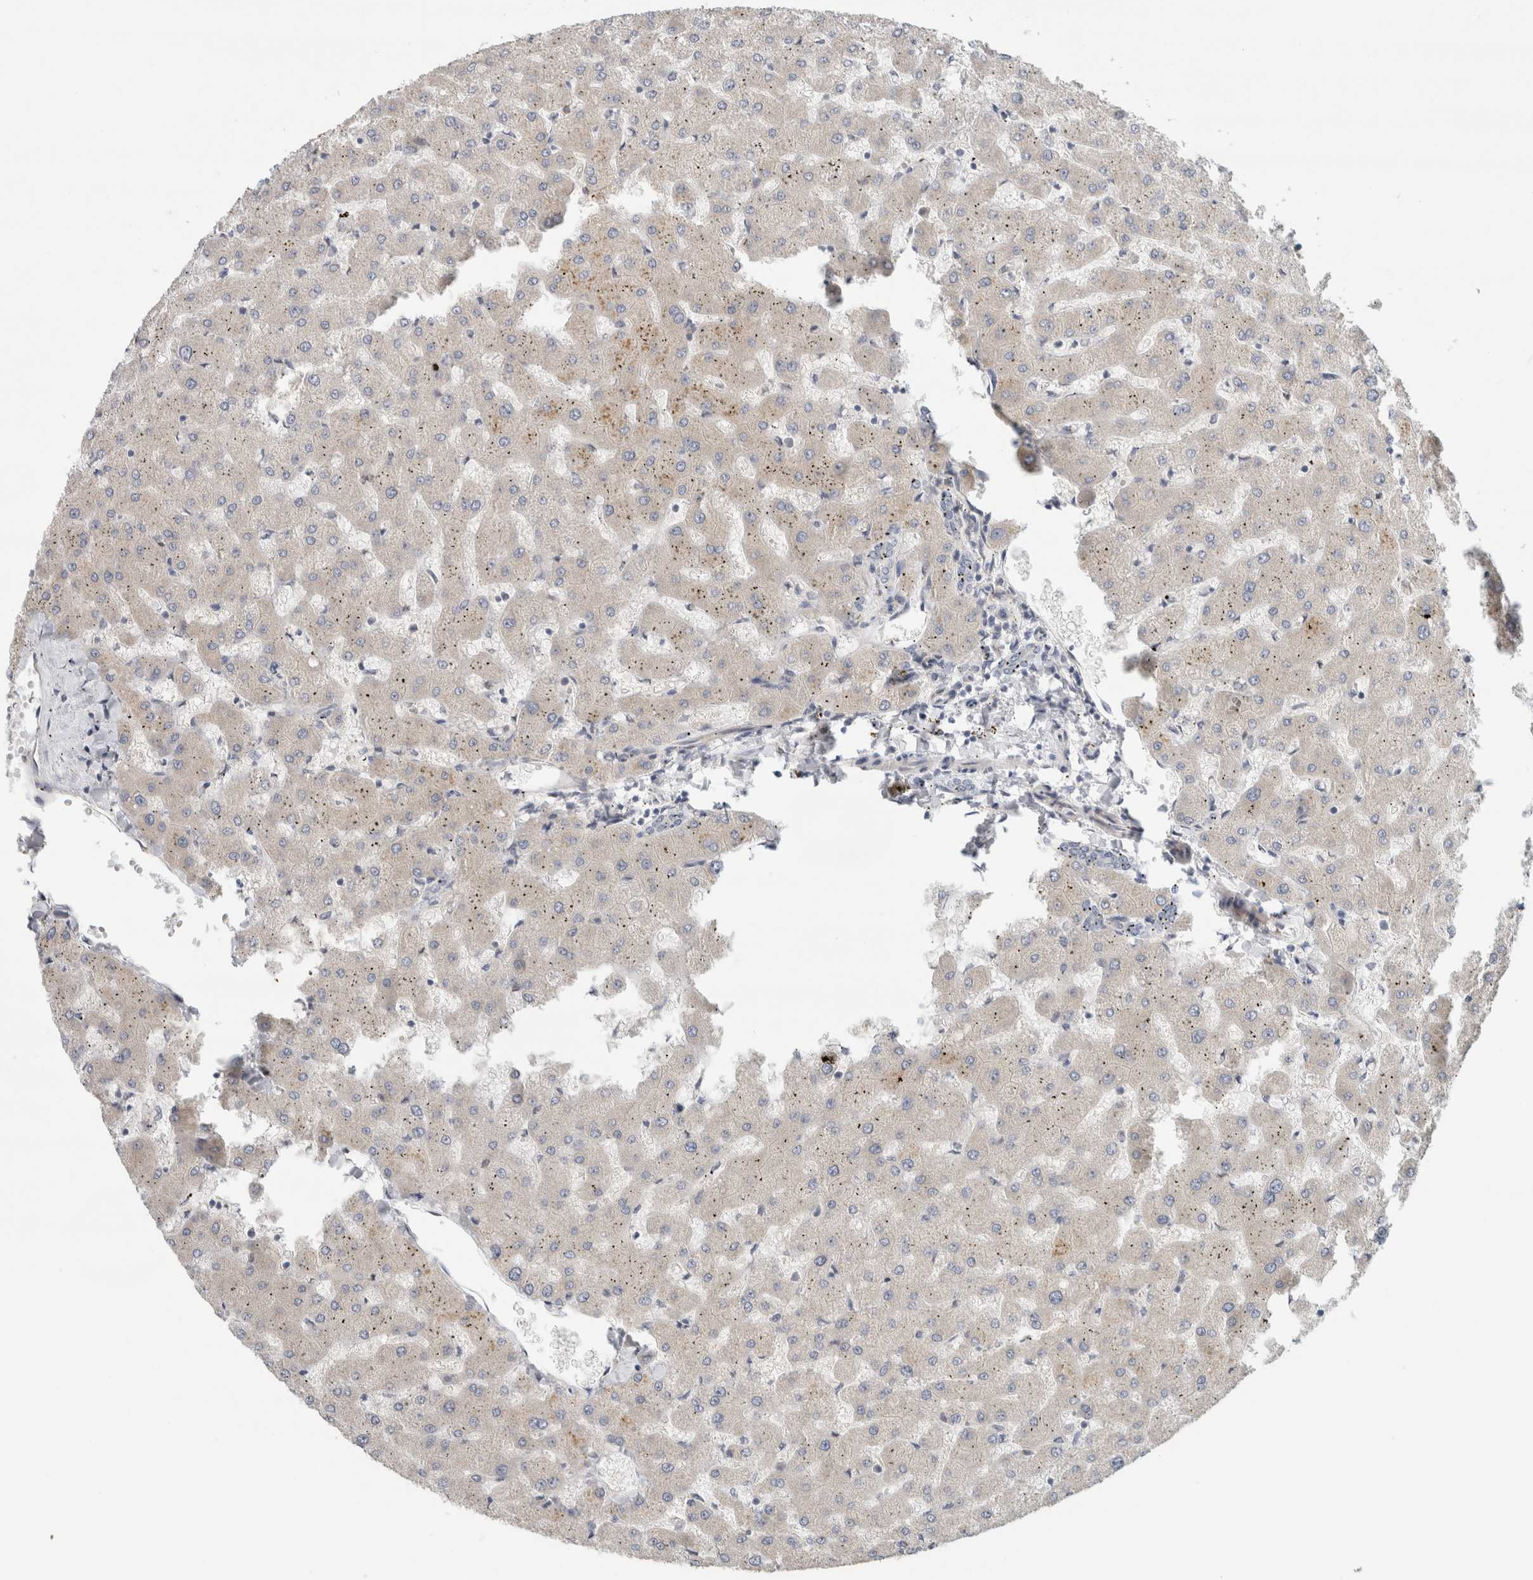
{"staining": {"intensity": "negative", "quantity": "none", "location": "none"}, "tissue": "liver", "cell_type": "Cholangiocytes", "image_type": "normal", "snomed": [{"axis": "morphology", "description": "Normal tissue, NOS"}, {"axis": "topography", "description": "Liver"}], "caption": "Immunohistochemistry (IHC) micrograph of benign human liver stained for a protein (brown), which exhibits no staining in cholangiocytes.", "gene": "EIF4G3", "patient": {"sex": "female", "age": 63}}